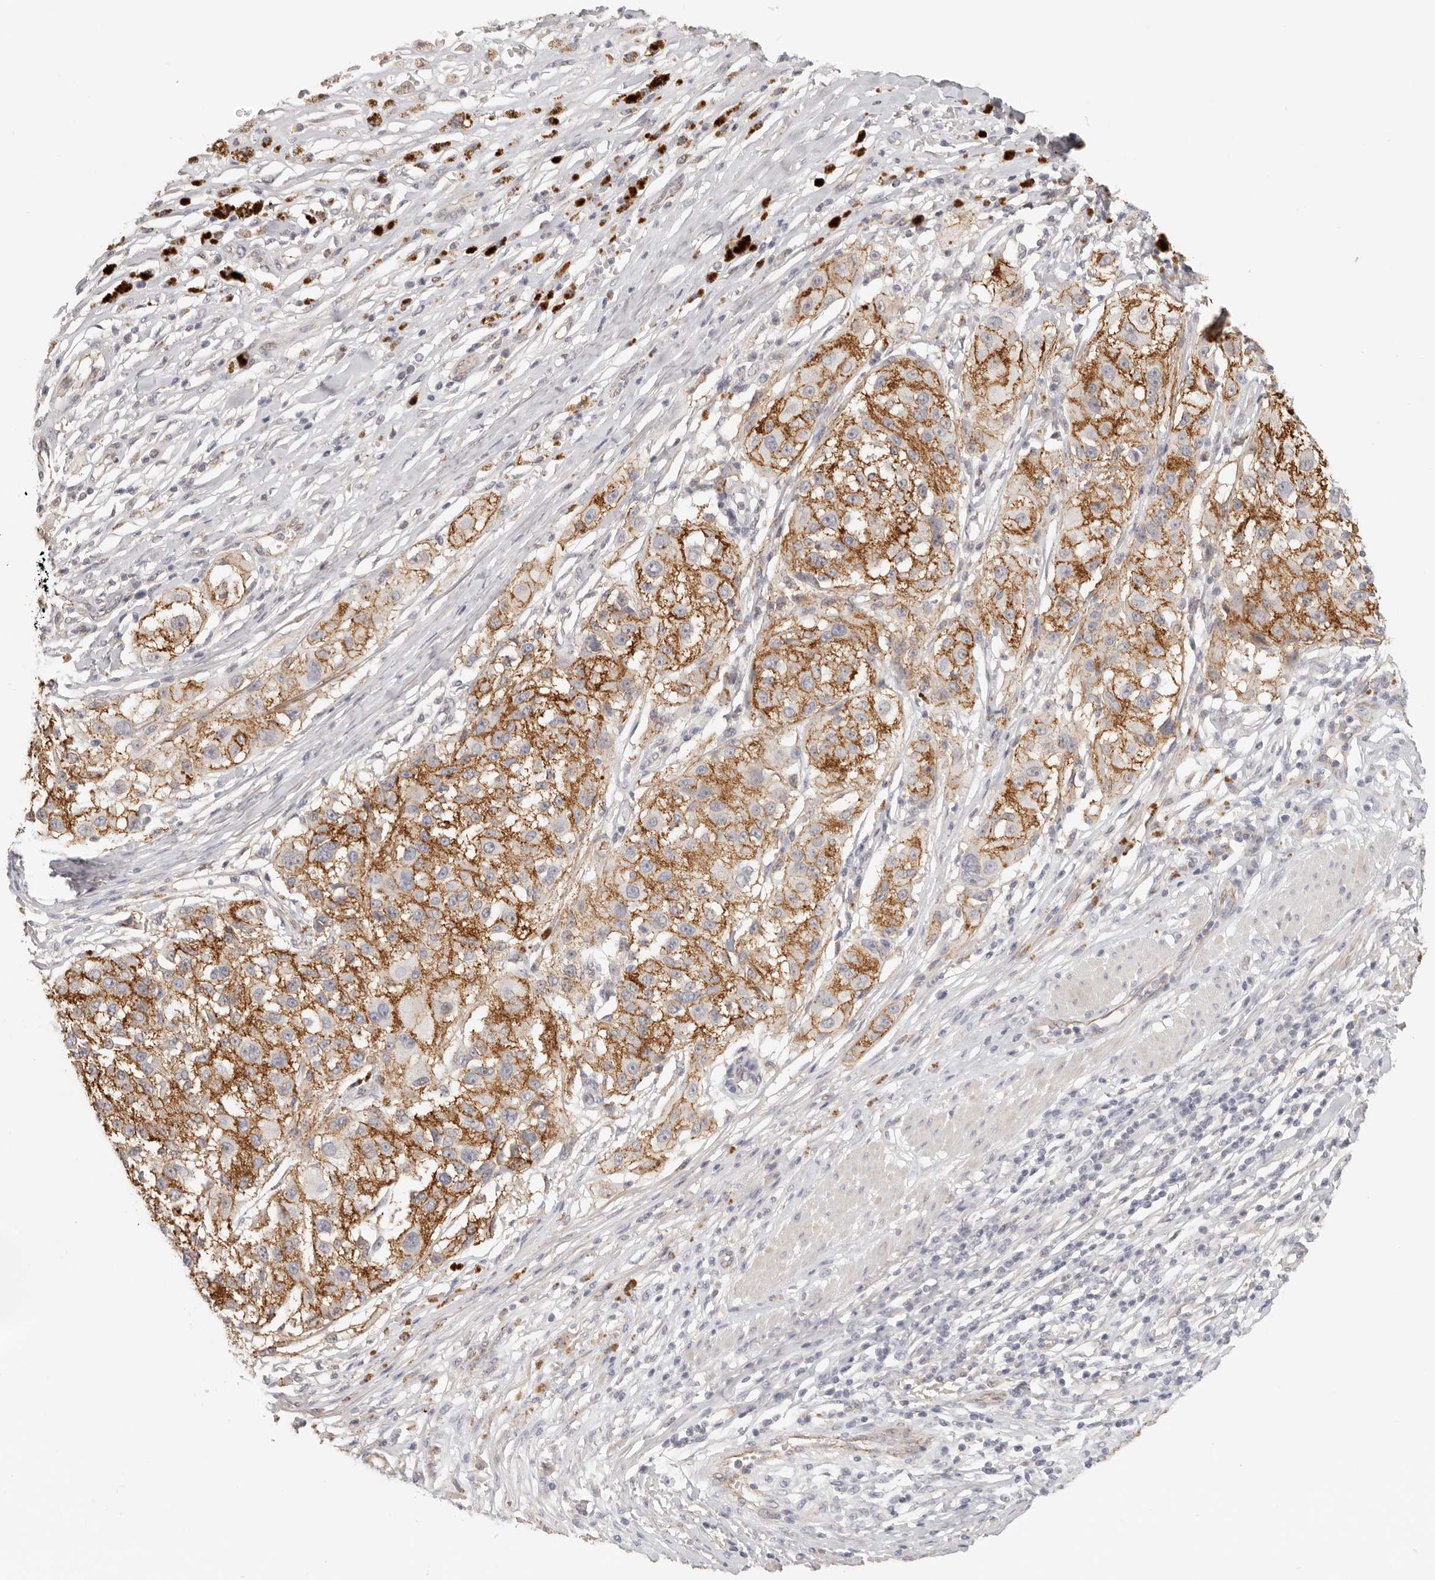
{"staining": {"intensity": "negative", "quantity": "none", "location": "none"}, "tissue": "melanoma", "cell_type": "Tumor cells", "image_type": "cancer", "snomed": [{"axis": "morphology", "description": "Necrosis, NOS"}, {"axis": "morphology", "description": "Malignant melanoma, NOS"}, {"axis": "topography", "description": "Skin"}], "caption": "Tumor cells show no significant staining in malignant melanoma.", "gene": "ANXA9", "patient": {"sex": "female", "age": 87}}